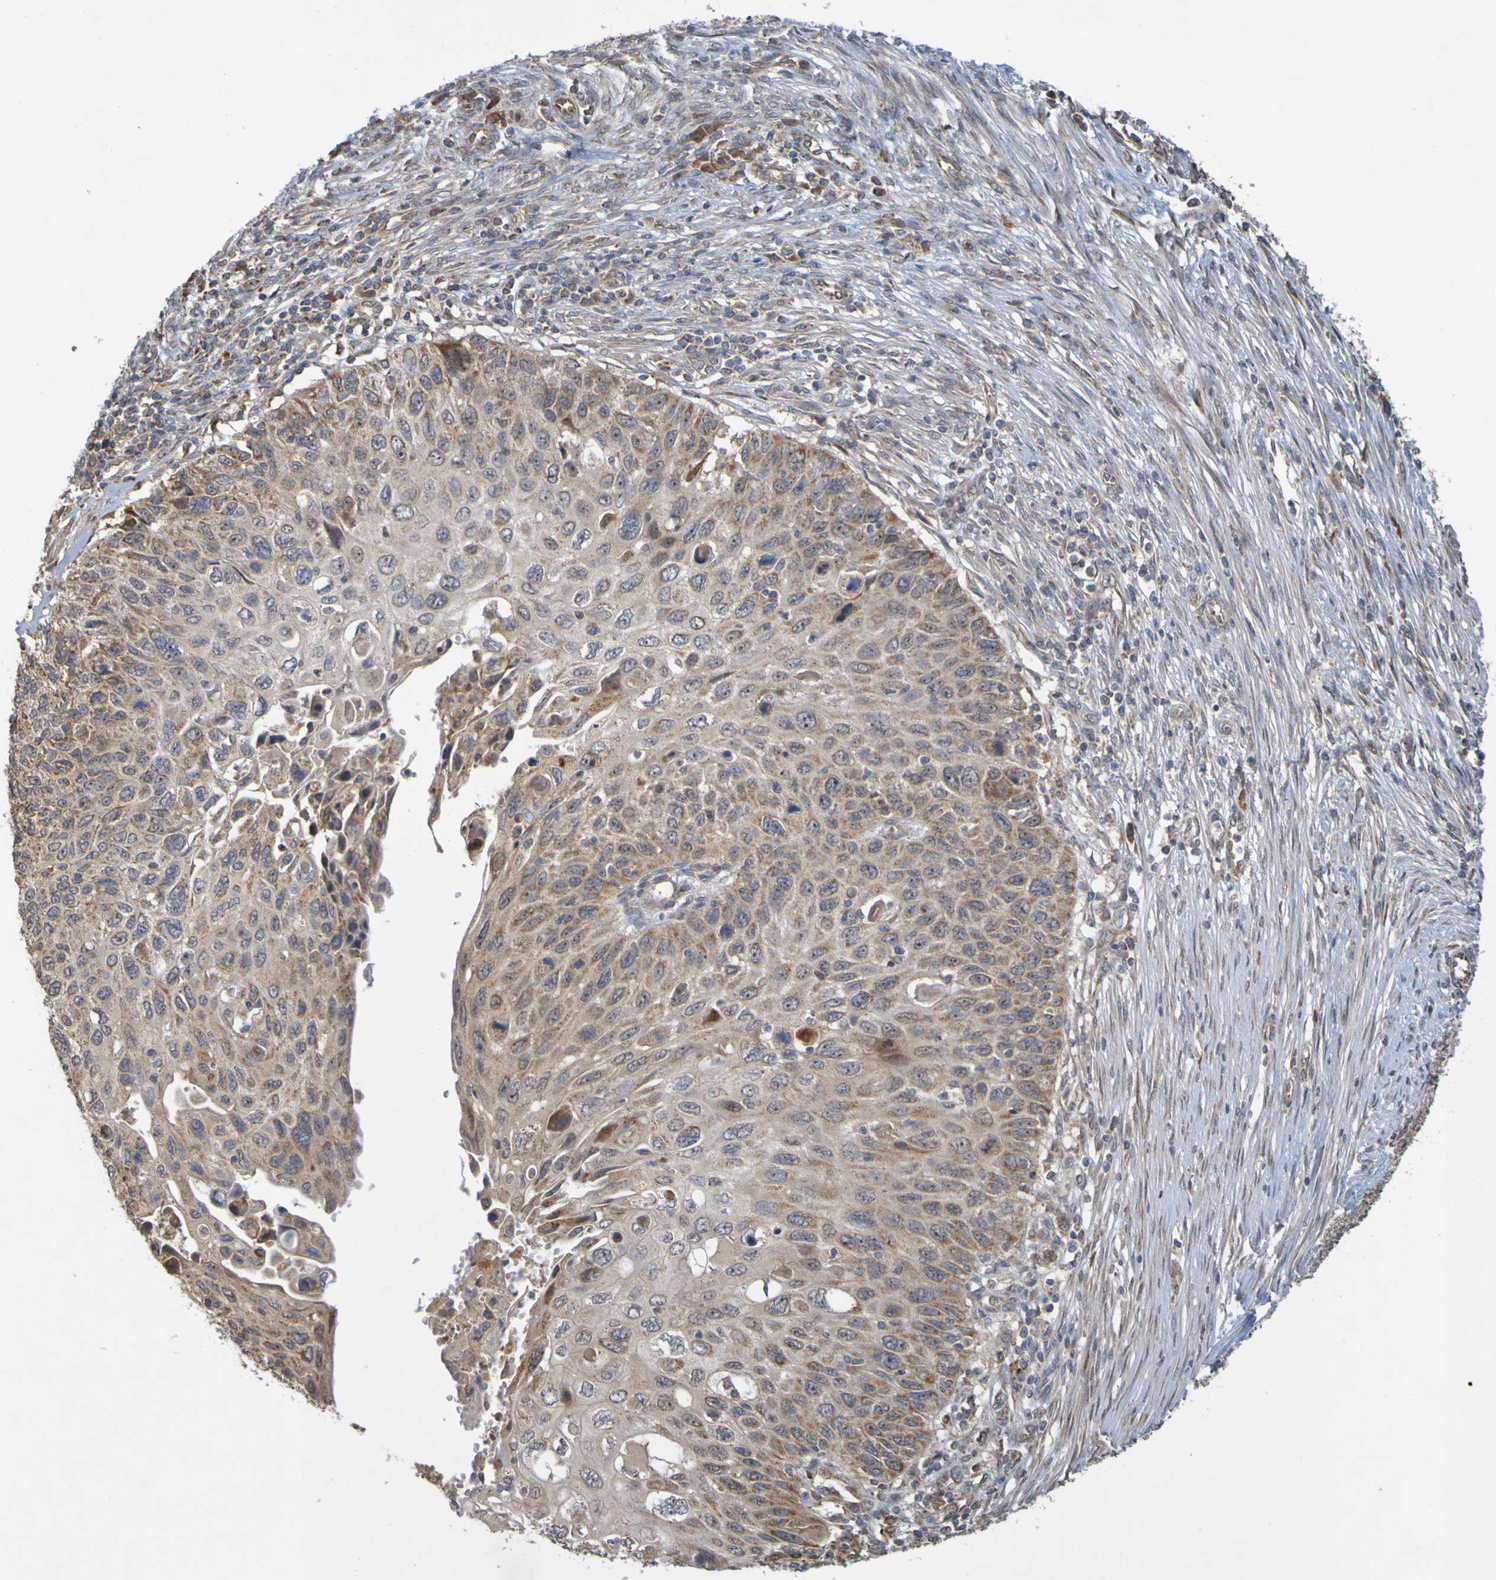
{"staining": {"intensity": "weak", "quantity": ">75%", "location": "cytoplasmic/membranous"}, "tissue": "cervical cancer", "cell_type": "Tumor cells", "image_type": "cancer", "snomed": [{"axis": "morphology", "description": "Squamous cell carcinoma, NOS"}, {"axis": "topography", "description": "Cervix"}], "caption": "A brown stain highlights weak cytoplasmic/membranous staining of a protein in cervical cancer (squamous cell carcinoma) tumor cells.", "gene": "TMBIM1", "patient": {"sex": "female", "age": 70}}